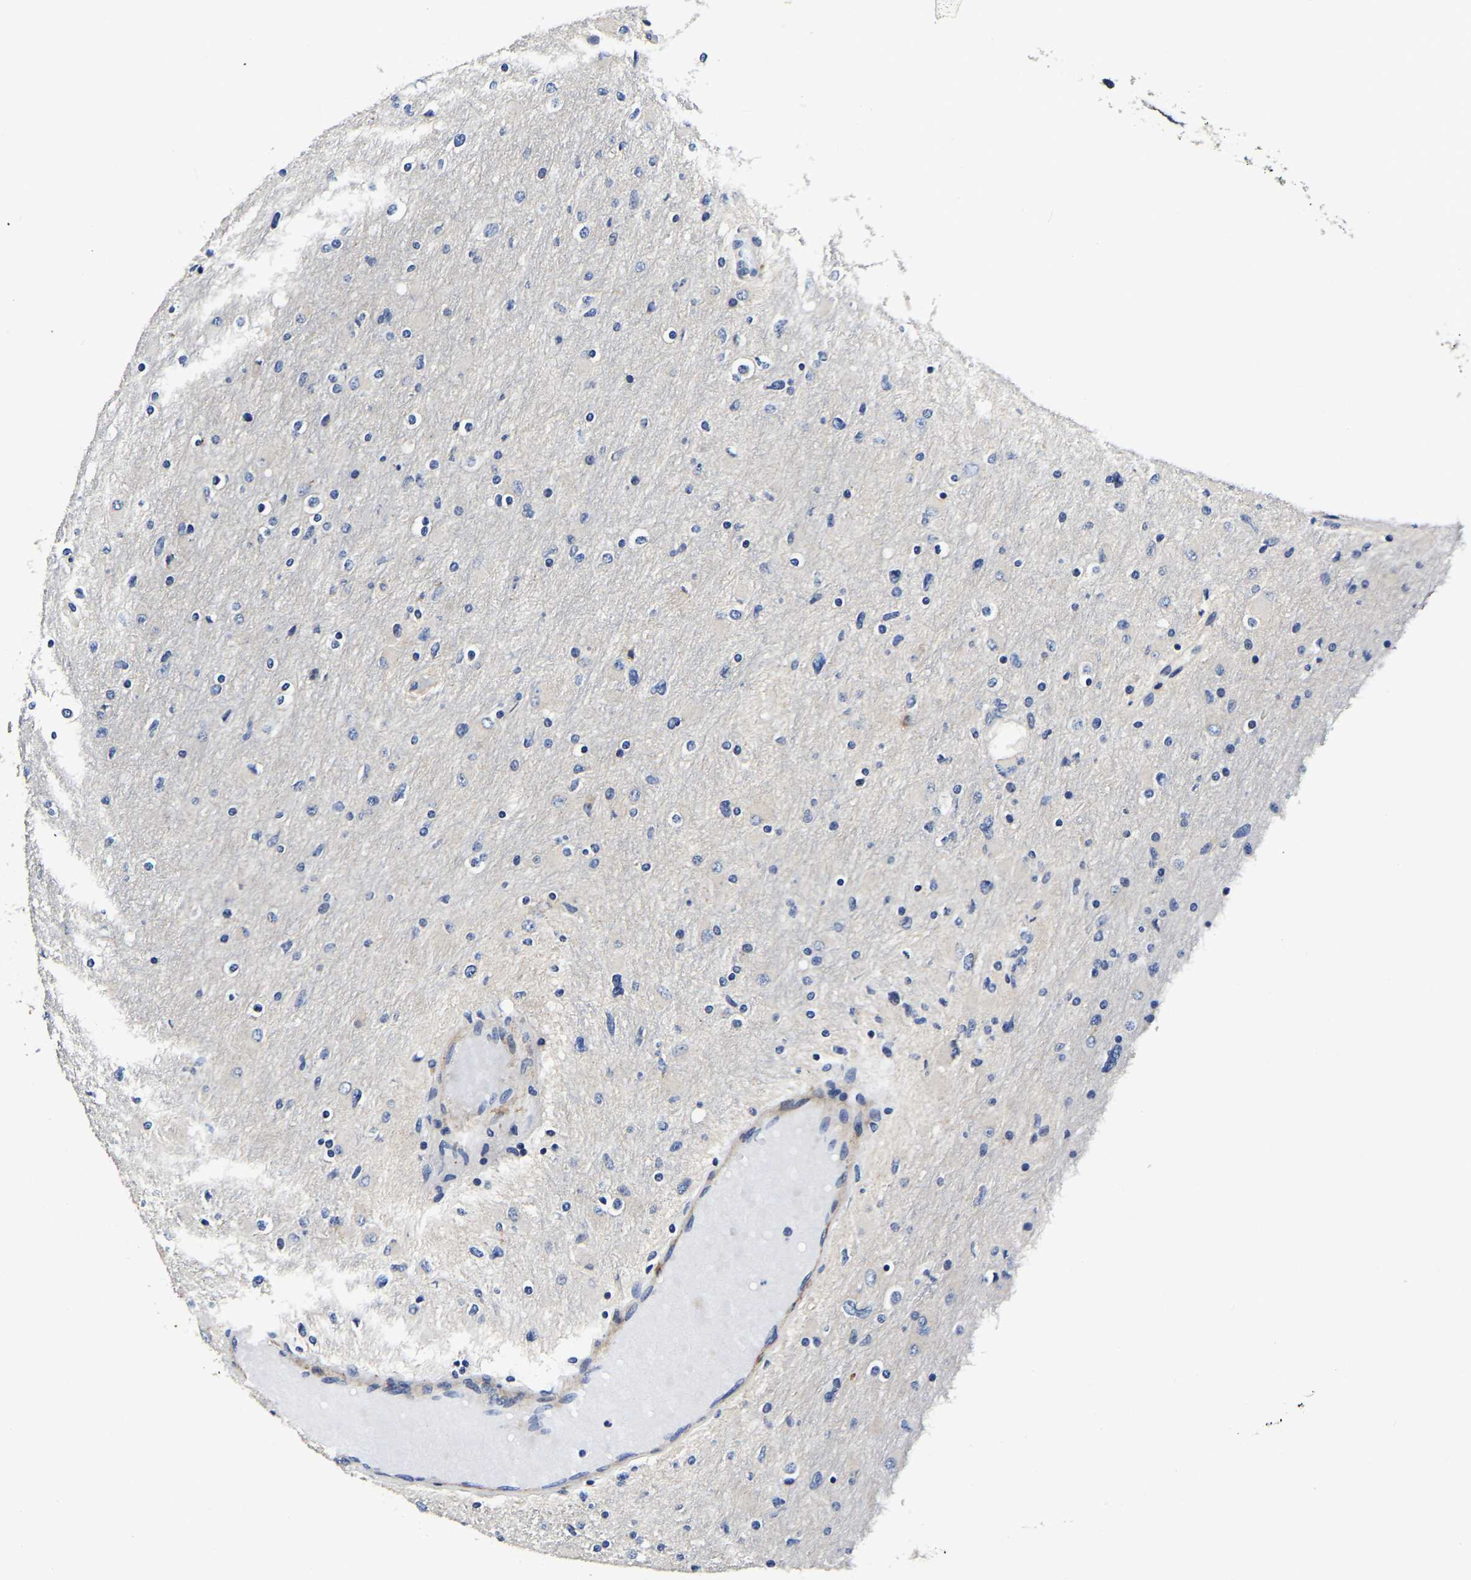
{"staining": {"intensity": "negative", "quantity": "none", "location": "none"}, "tissue": "glioma", "cell_type": "Tumor cells", "image_type": "cancer", "snomed": [{"axis": "morphology", "description": "Glioma, malignant, High grade"}, {"axis": "topography", "description": "Cerebral cortex"}], "caption": "Tumor cells show no significant positivity in high-grade glioma (malignant).", "gene": "KCTD17", "patient": {"sex": "female", "age": 36}}